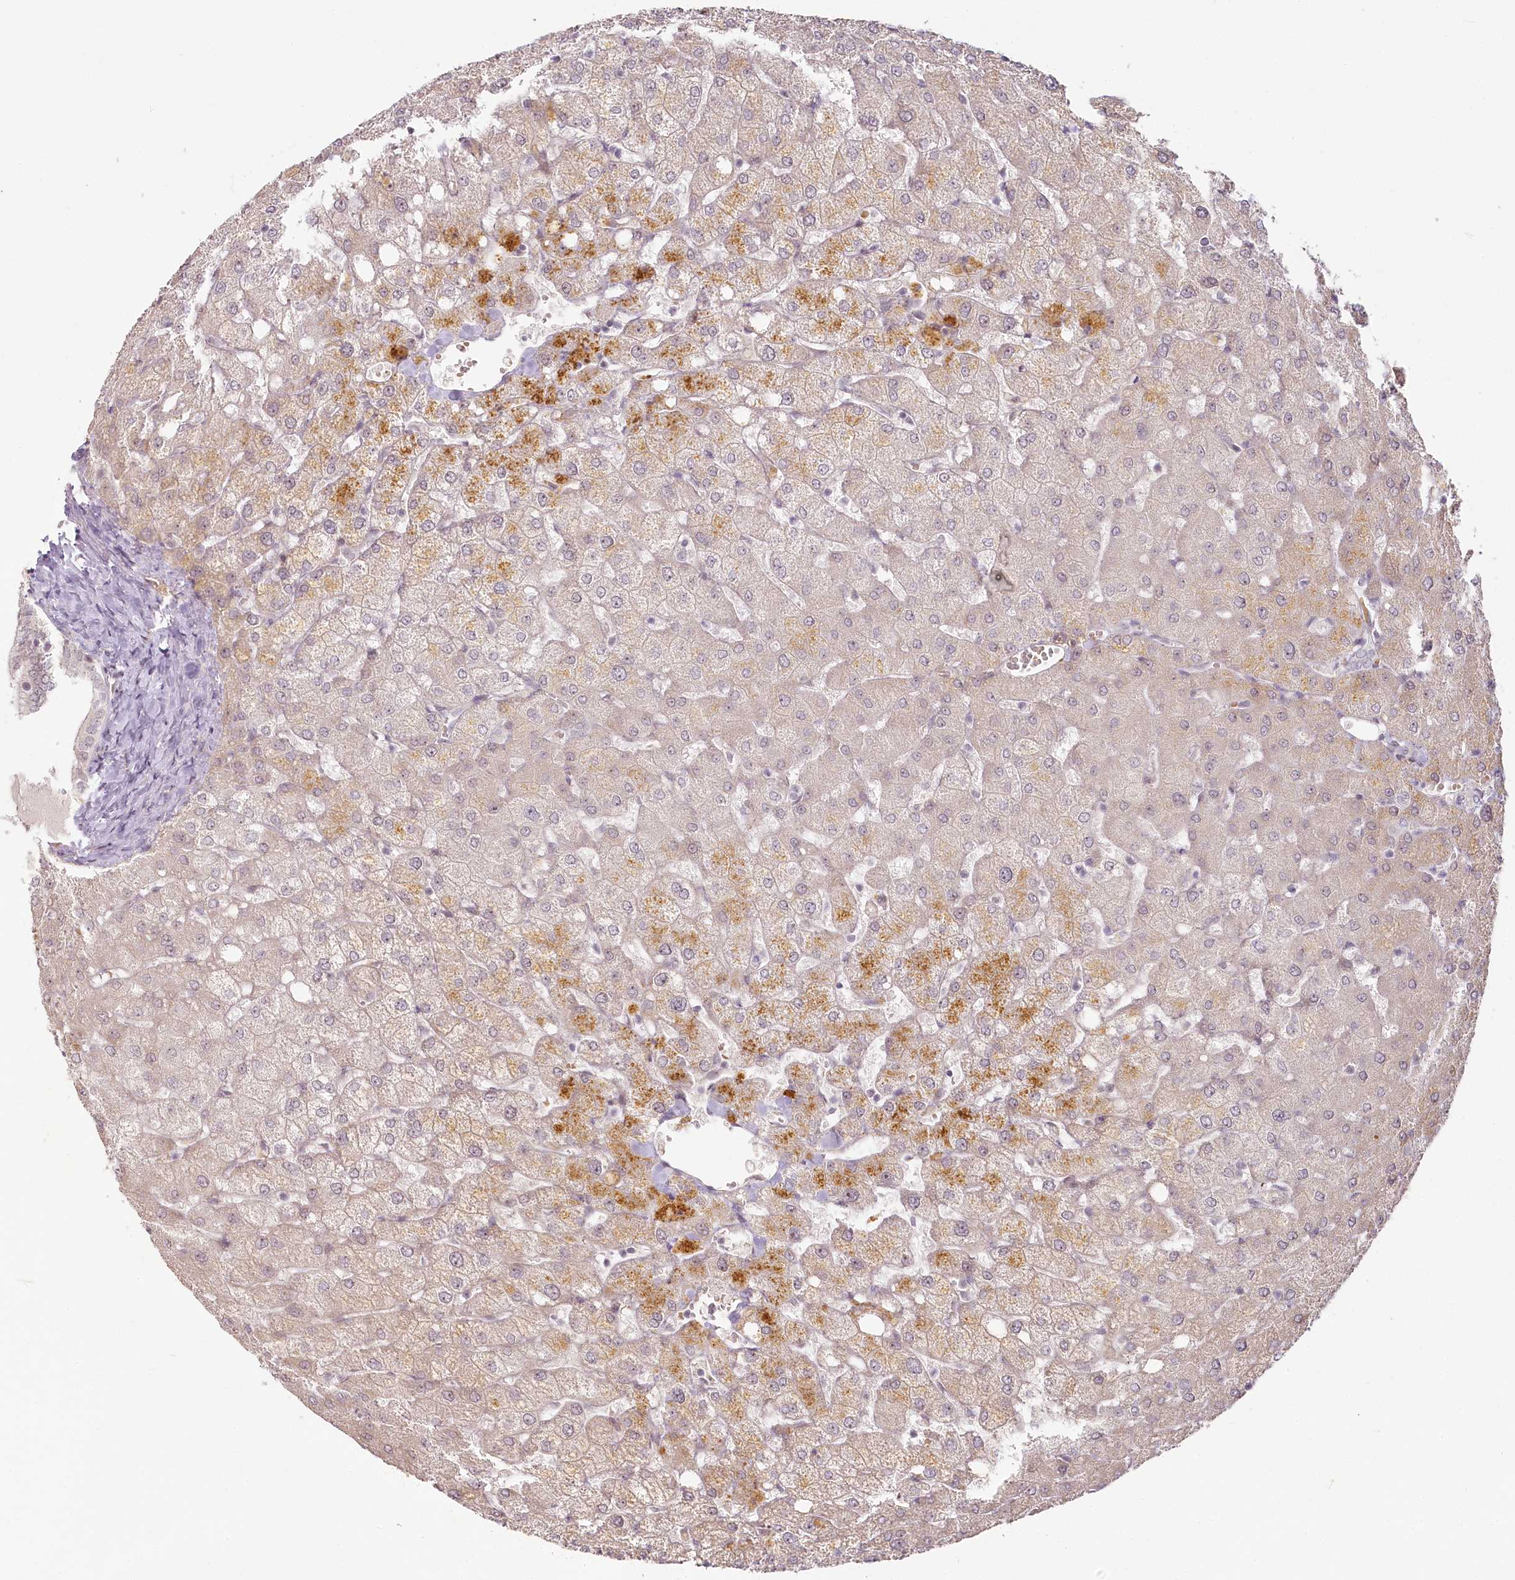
{"staining": {"intensity": "negative", "quantity": "none", "location": "none"}, "tissue": "liver", "cell_type": "Cholangiocytes", "image_type": "normal", "snomed": [{"axis": "morphology", "description": "Normal tissue, NOS"}, {"axis": "topography", "description": "Liver"}], "caption": "Liver stained for a protein using immunohistochemistry (IHC) exhibits no expression cholangiocytes.", "gene": "EXOSC7", "patient": {"sex": "female", "age": 54}}